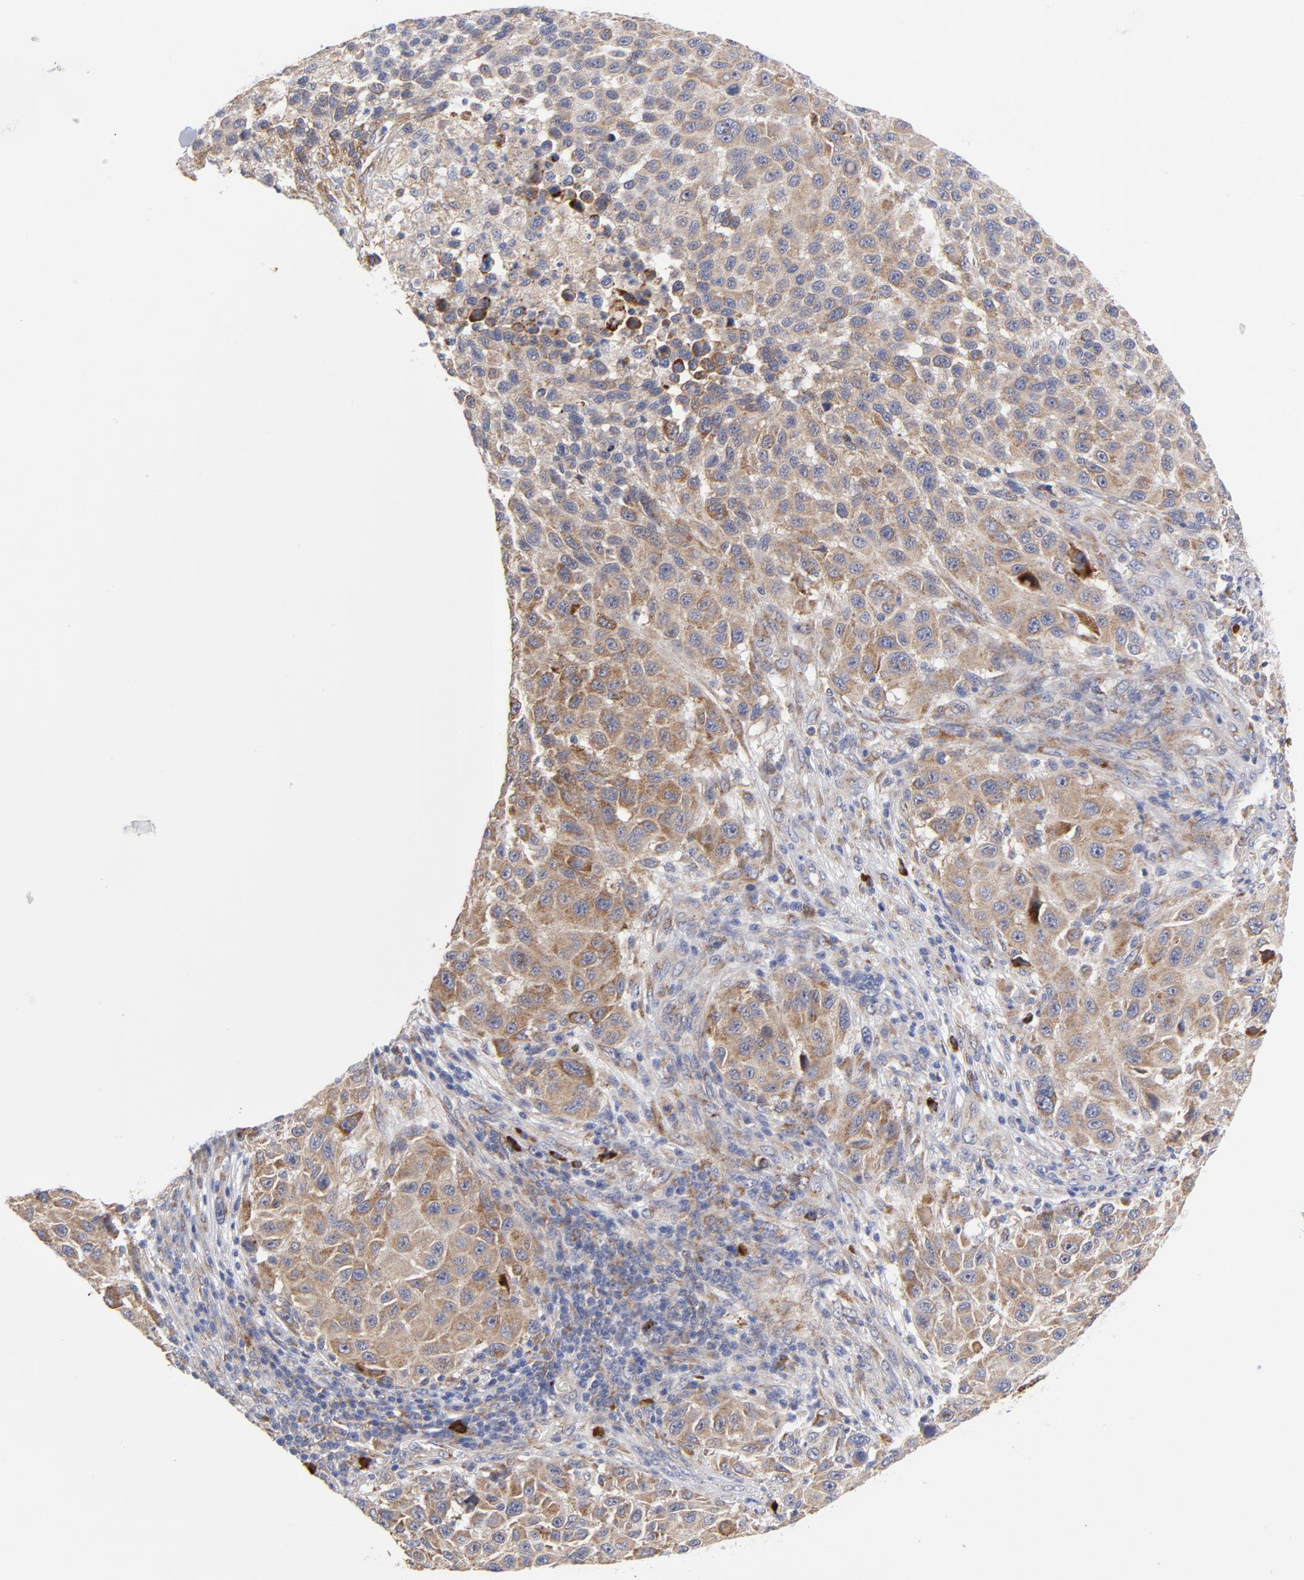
{"staining": {"intensity": "moderate", "quantity": ">75%", "location": "cytoplasmic/membranous"}, "tissue": "melanoma", "cell_type": "Tumor cells", "image_type": "cancer", "snomed": [{"axis": "morphology", "description": "Malignant melanoma, Metastatic site"}, {"axis": "topography", "description": "Lymph node"}], "caption": "Melanoma stained with a brown dye reveals moderate cytoplasmic/membranous positive expression in about >75% of tumor cells.", "gene": "RAPGEF3", "patient": {"sex": "male", "age": 61}}